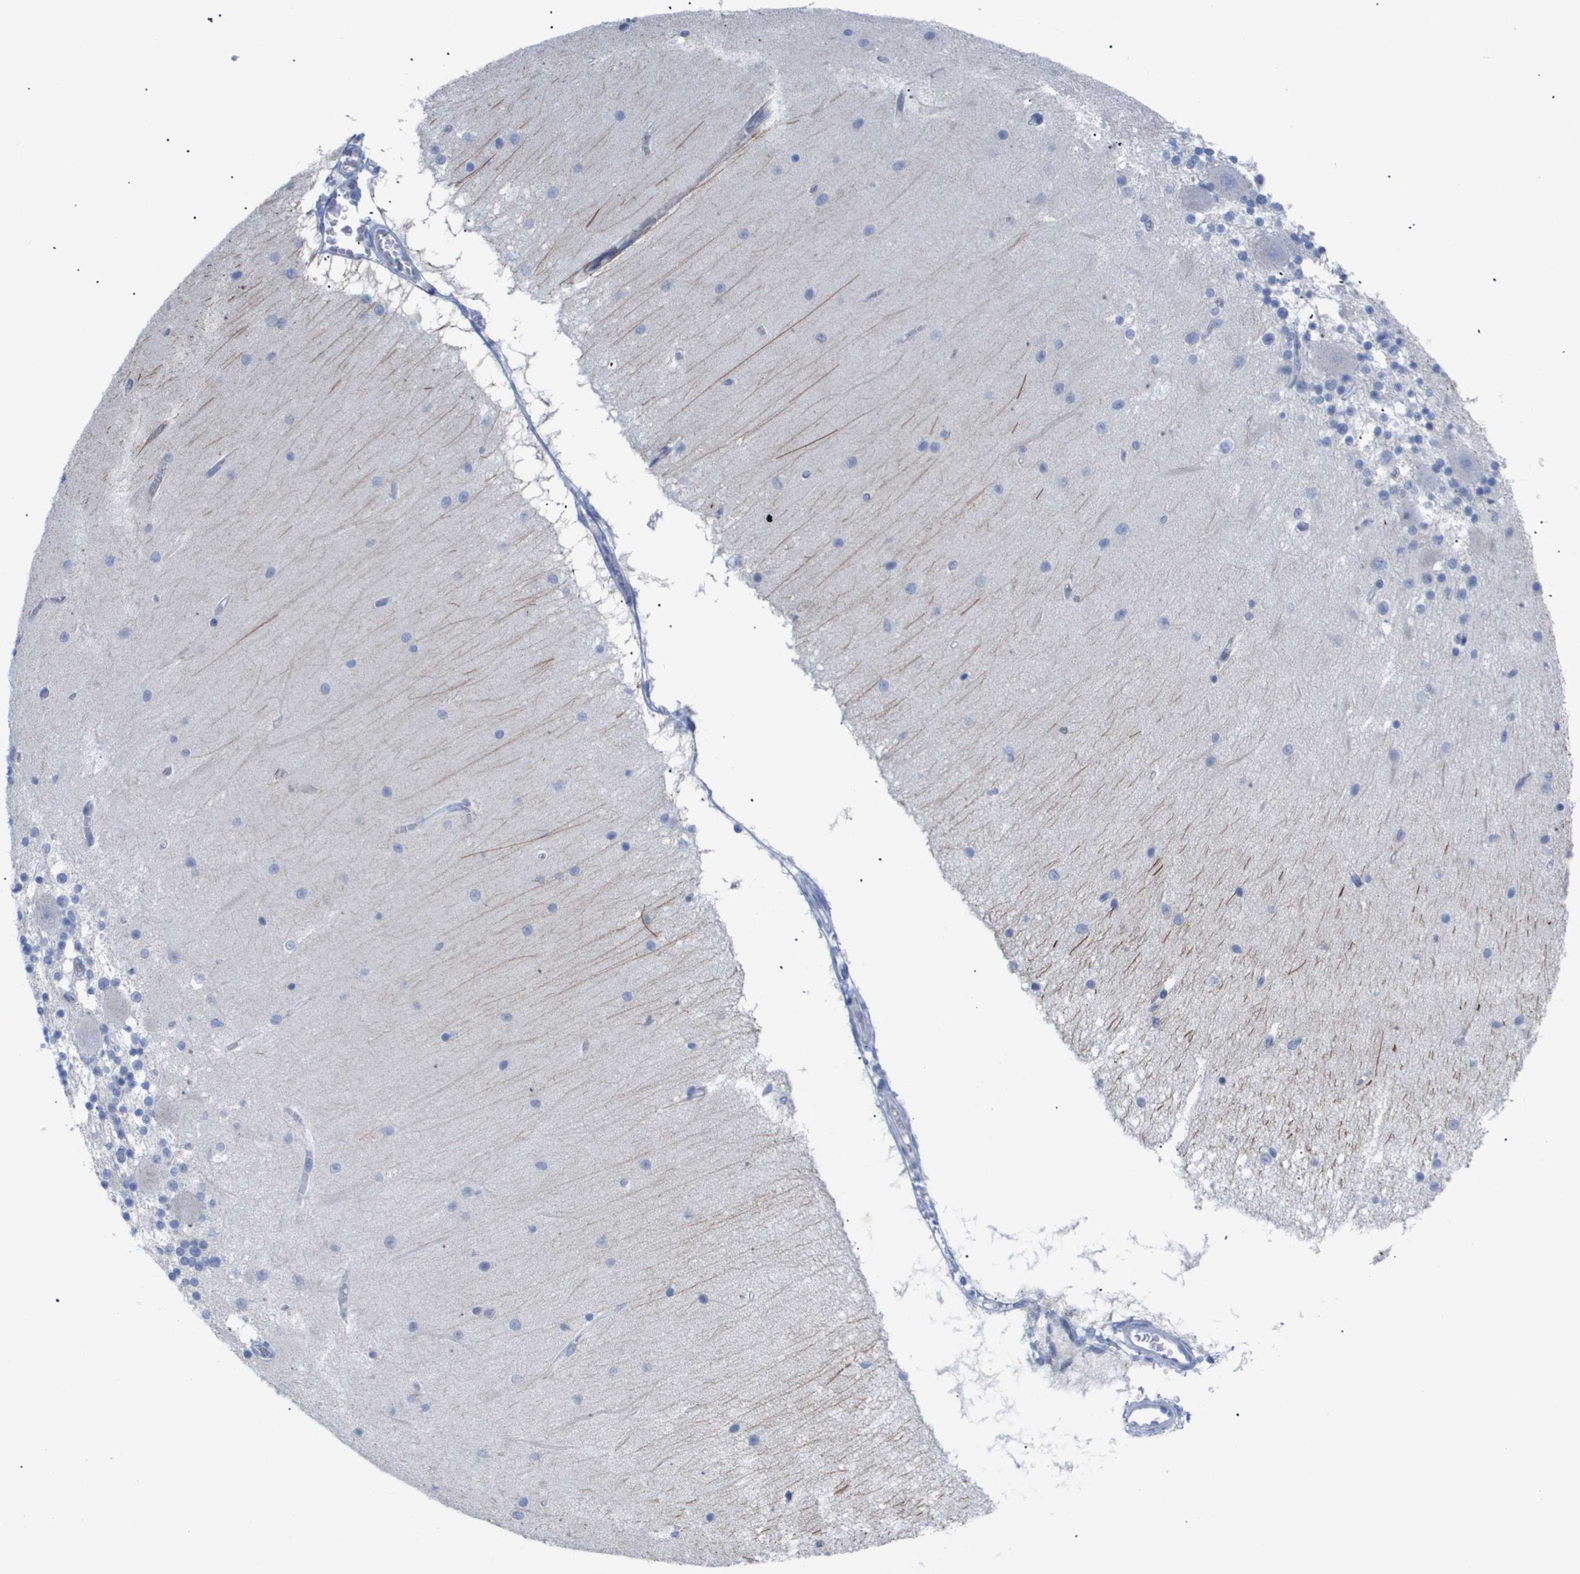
{"staining": {"intensity": "negative", "quantity": "none", "location": "none"}, "tissue": "cerebellum", "cell_type": "Cells in granular layer", "image_type": "normal", "snomed": [{"axis": "morphology", "description": "Normal tissue, NOS"}, {"axis": "topography", "description": "Cerebellum"}], "caption": "Immunohistochemistry (IHC) of benign human cerebellum shows no positivity in cells in granular layer.", "gene": "CAV3", "patient": {"sex": "female", "age": 54}}